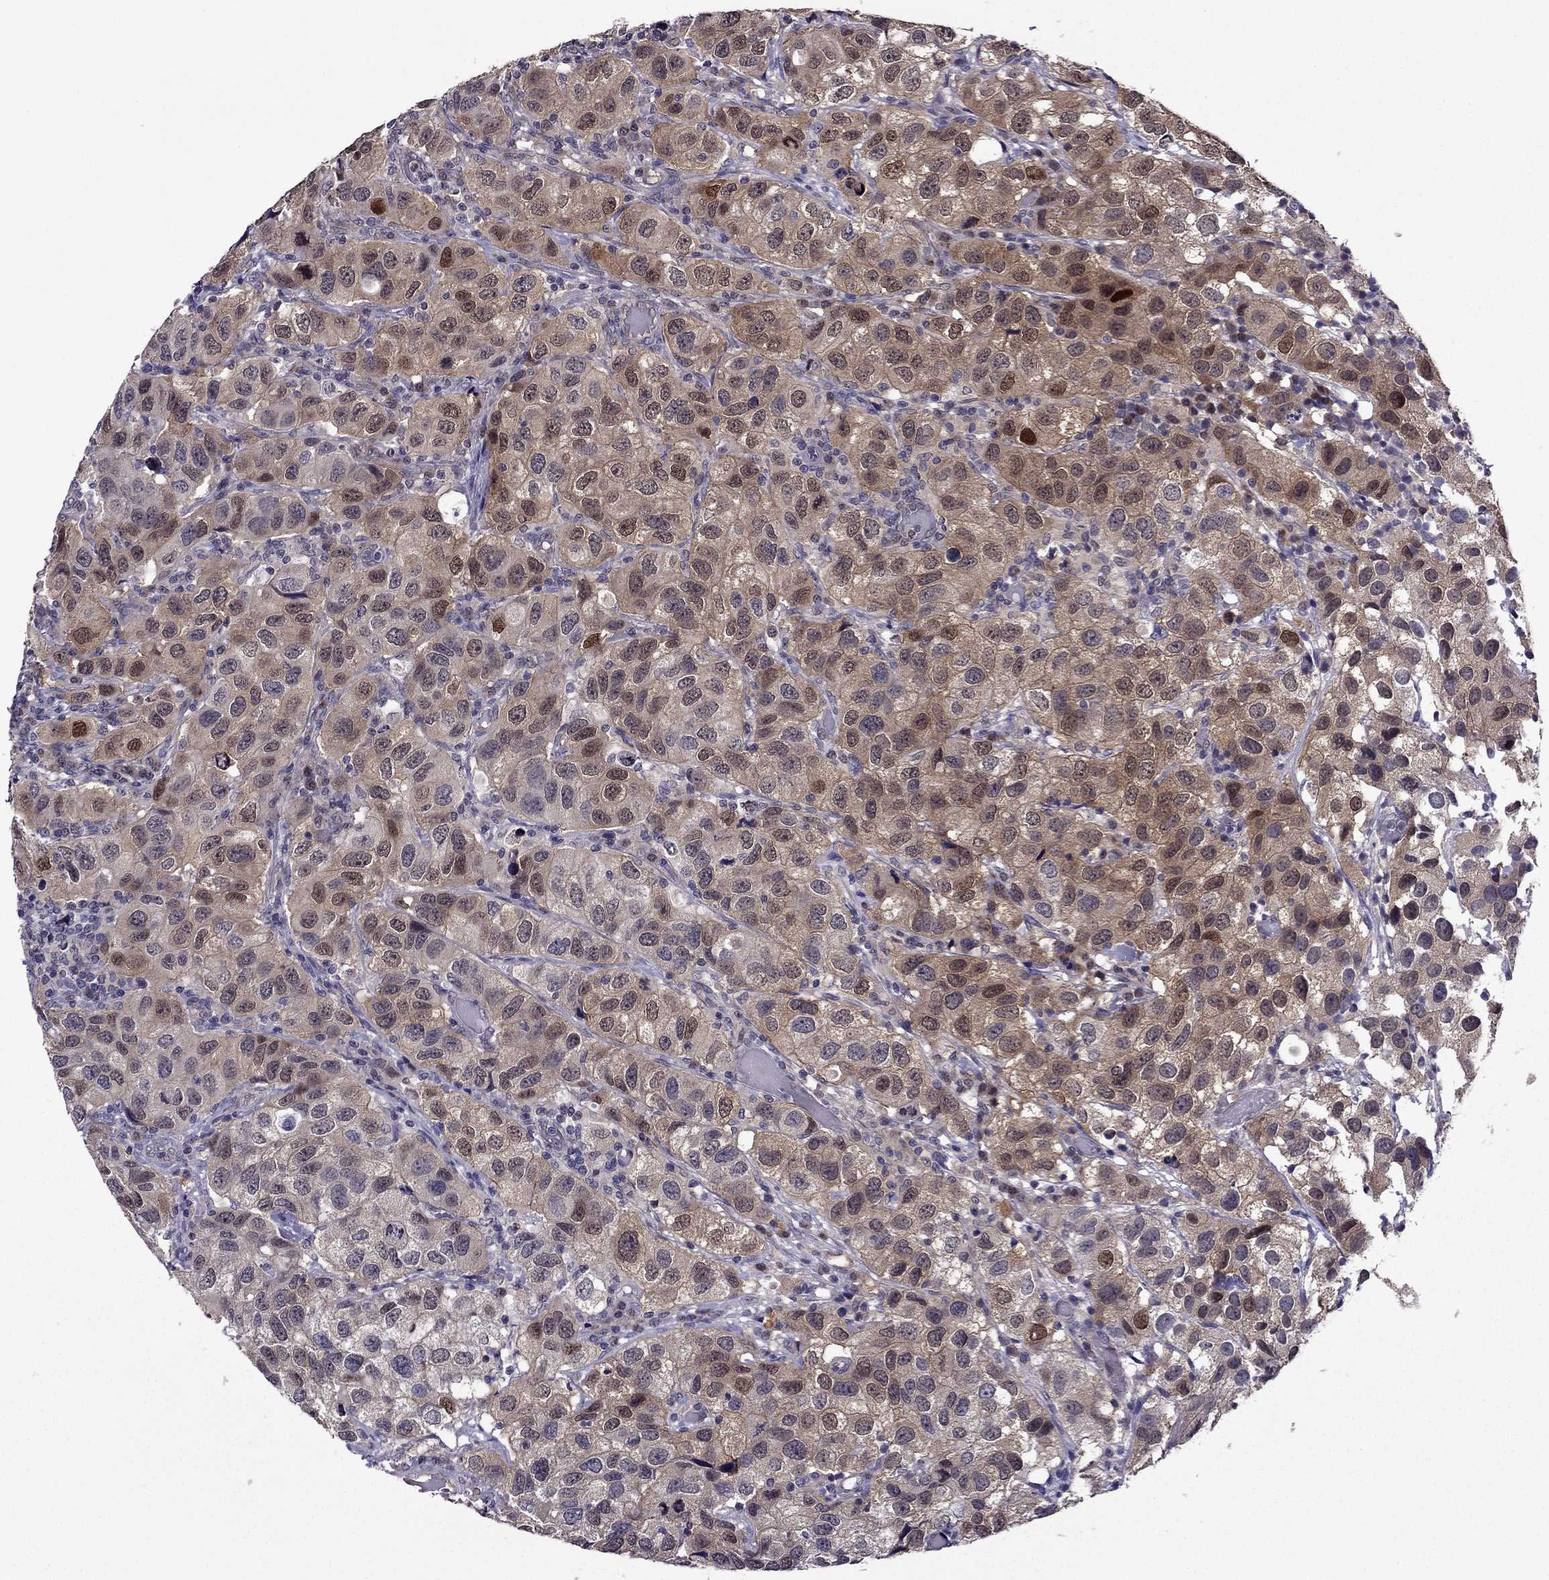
{"staining": {"intensity": "moderate", "quantity": "25%-75%", "location": "cytoplasmic/membranous,nuclear"}, "tissue": "urothelial cancer", "cell_type": "Tumor cells", "image_type": "cancer", "snomed": [{"axis": "morphology", "description": "Urothelial carcinoma, High grade"}, {"axis": "topography", "description": "Urinary bladder"}], "caption": "Immunohistochemistry (DAB (3,3'-diaminobenzidine)) staining of human urothelial cancer exhibits moderate cytoplasmic/membranous and nuclear protein positivity in about 25%-75% of tumor cells. Nuclei are stained in blue.", "gene": "CDK5", "patient": {"sex": "male", "age": 79}}